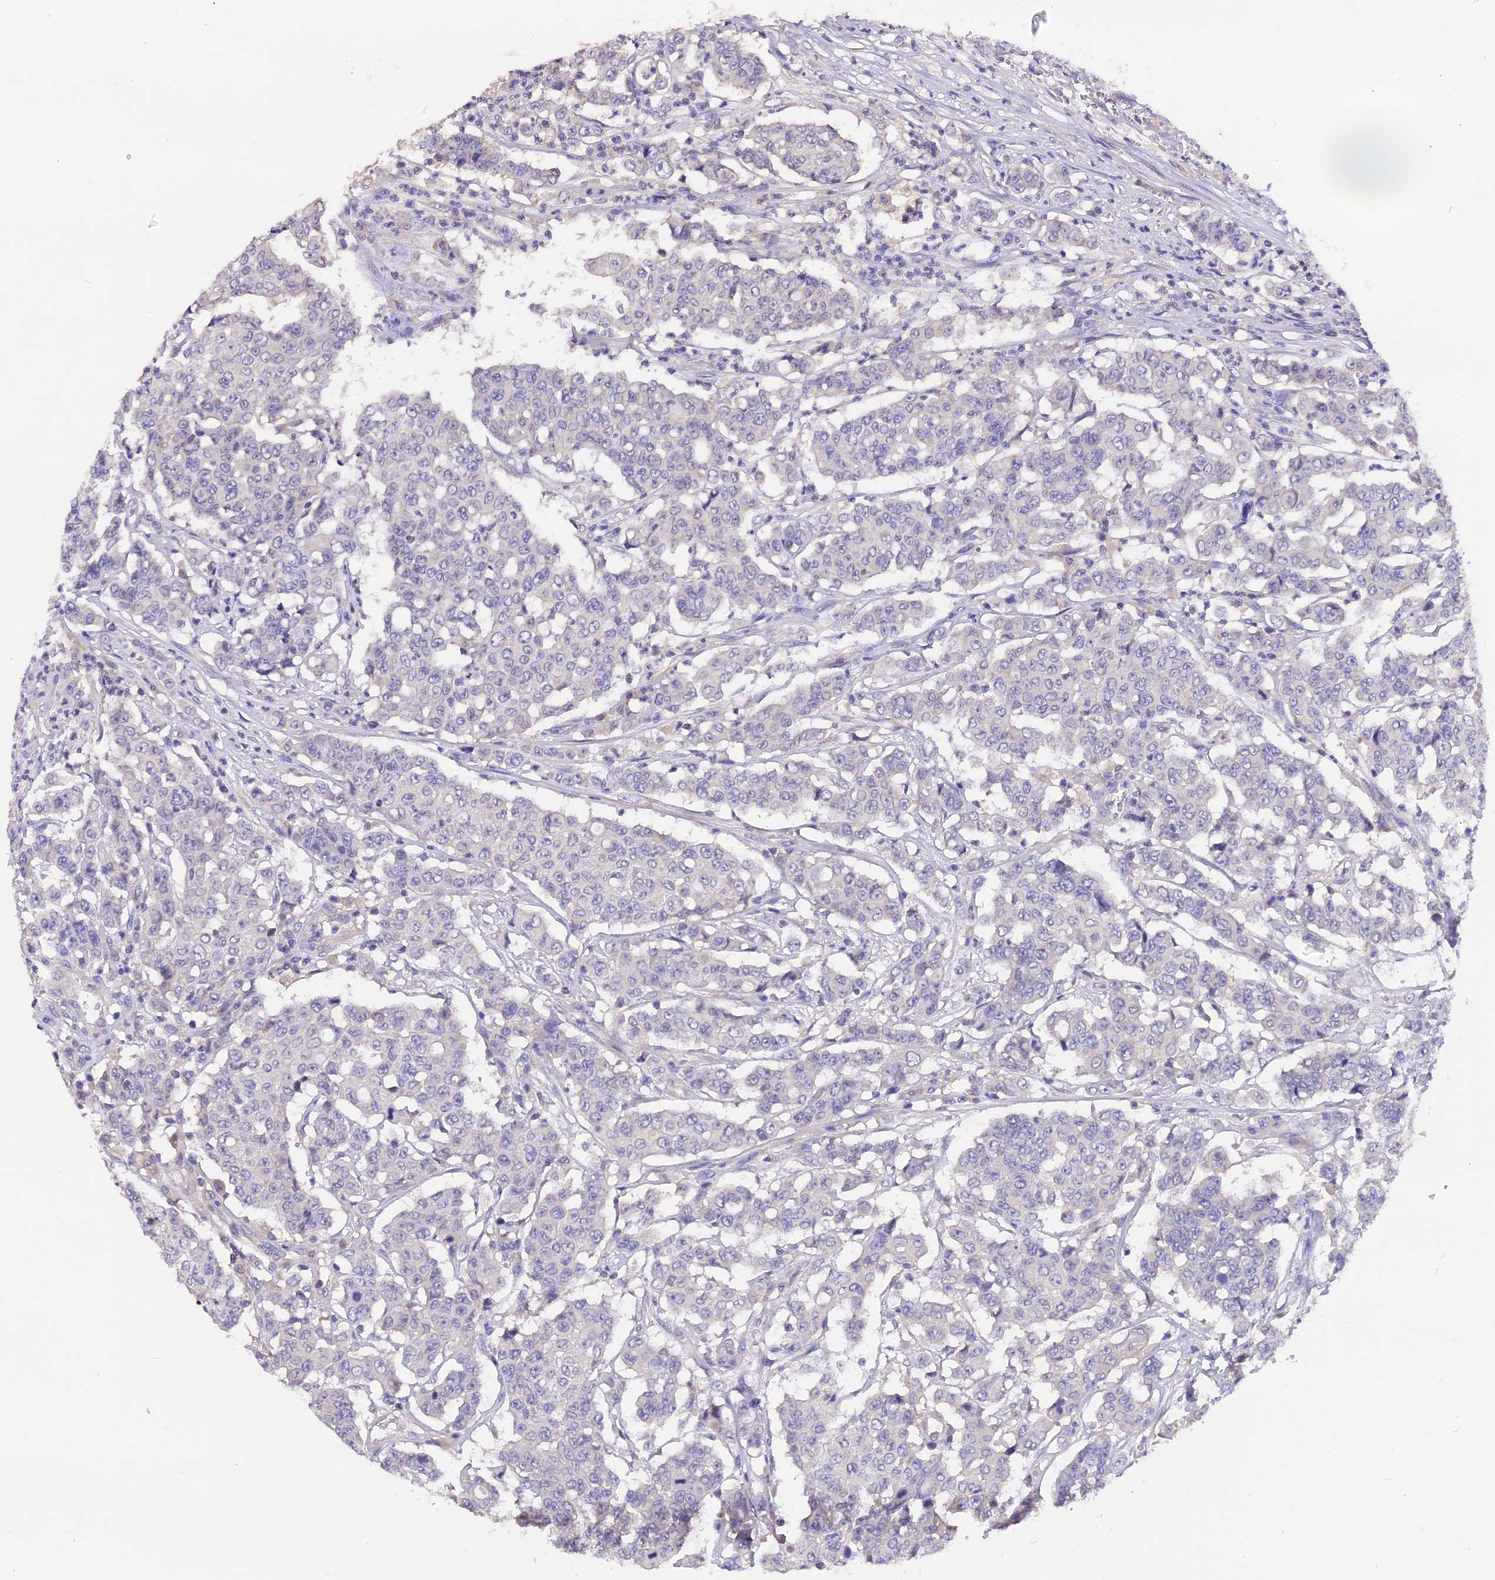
{"staining": {"intensity": "negative", "quantity": "none", "location": "none"}, "tissue": "colorectal cancer", "cell_type": "Tumor cells", "image_type": "cancer", "snomed": [{"axis": "morphology", "description": "Adenocarcinoma, NOS"}, {"axis": "topography", "description": "Colon"}], "caption": "This is an immunohistochemistry (IHC) photomicrograph of human colorectal cancer. There is no staining in tumor cells.", "gene": "AP3B2", "patient": {"sex": "male", "age": 51}}